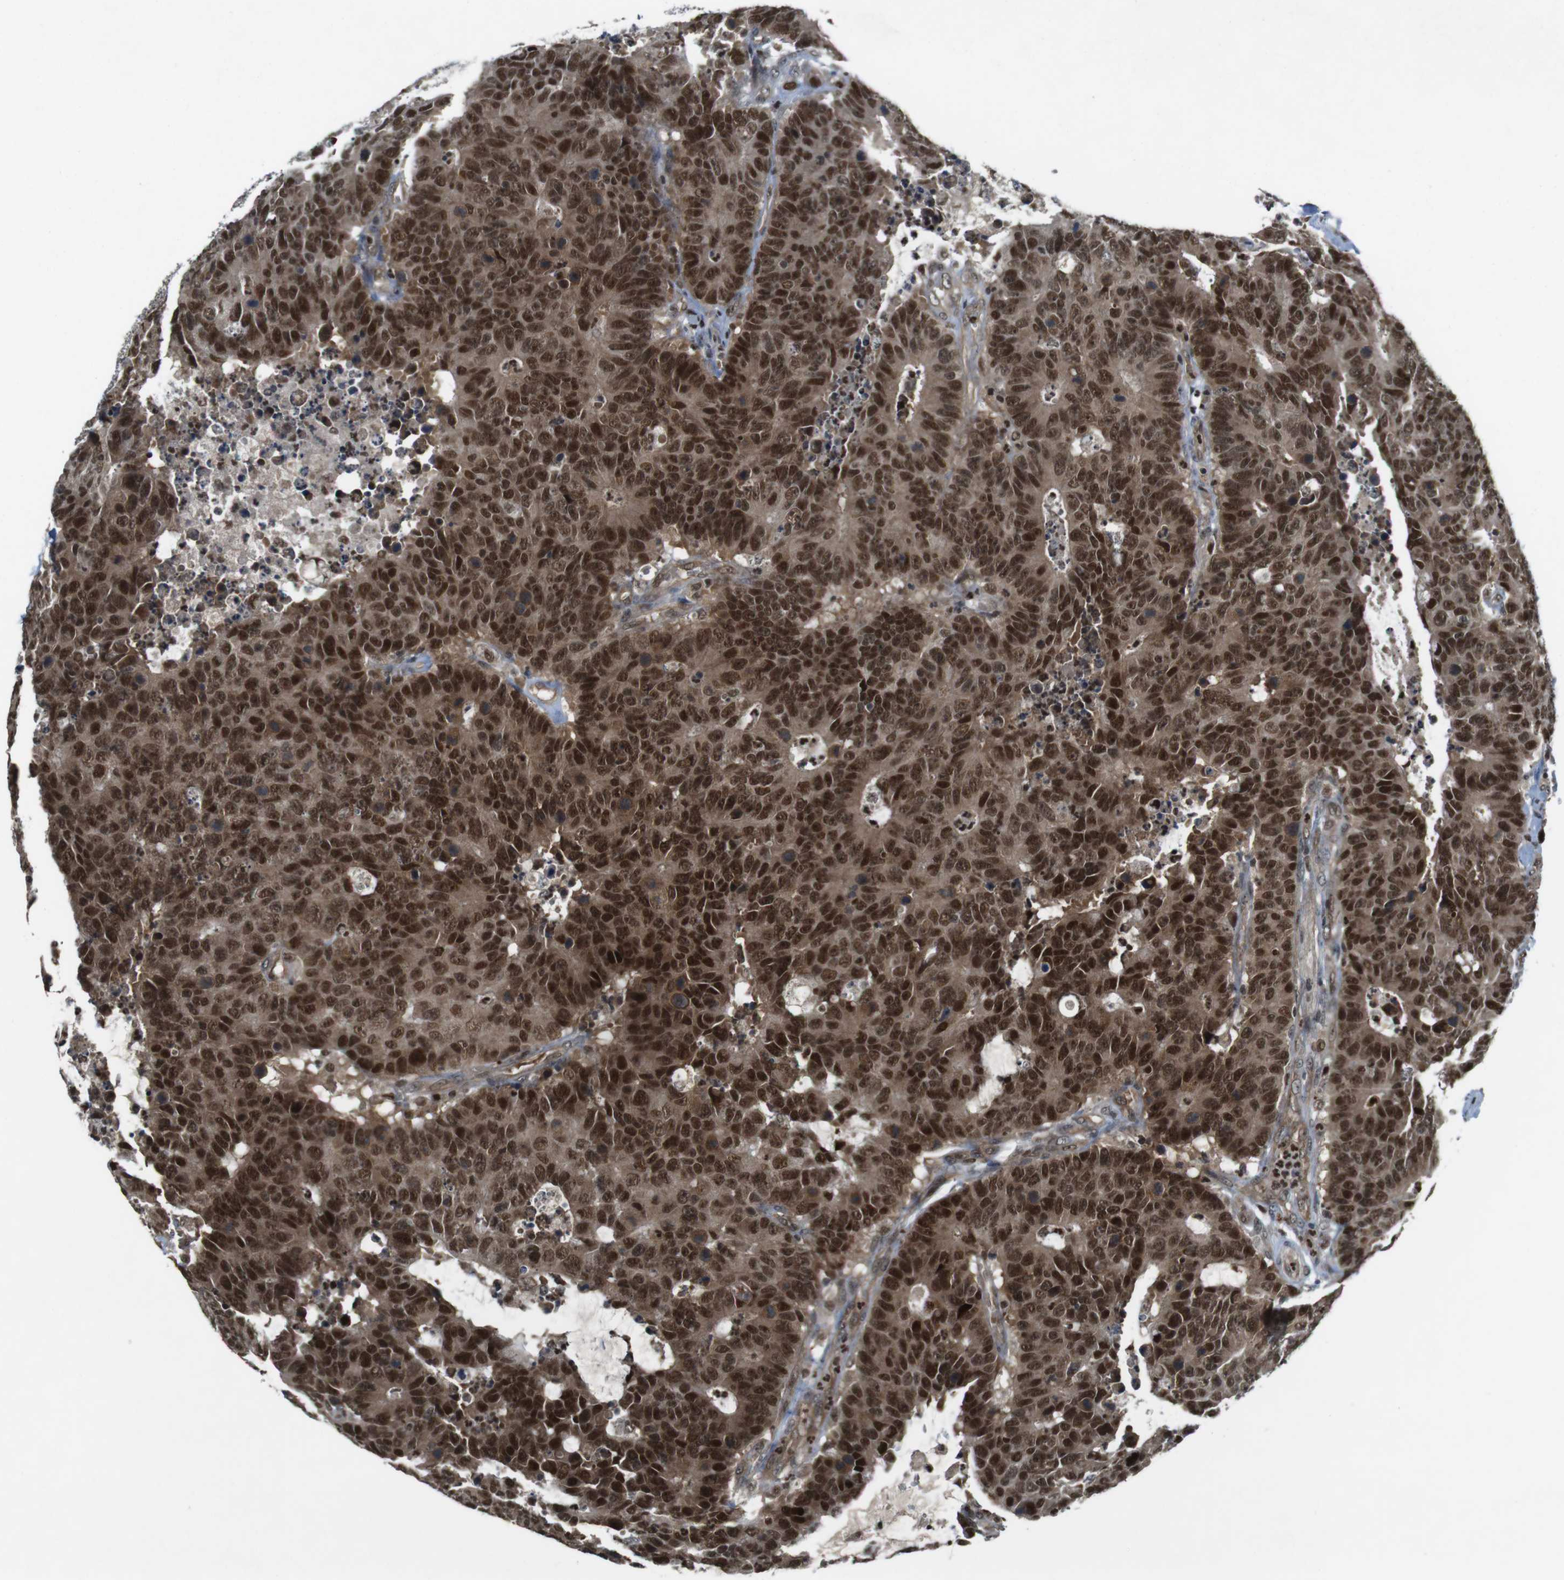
{"staining": {"intensity": "strong", "quantity": ">75%", "location": "cytoplasmic/membranous,nuclear"}, "tissue": "colorectal cancer", "cell_type": "Tumor cells", "image_type": "cancer", "snomed": [{"axis": "morphology", "description": "Adenocarcinoma, NOS"}, {"axis": "topography", "description": "Colon"}], "caption": "Immunohistochemistry (DAB (3,3'-diaminobenzidine)) staining of adenocarcinoma (colorectal) demonstrates strong cytoplasmic/membranous and nuclear protein staining in approximately >75% of tumor cells. The staining was performed using DAB (3,3'-diaminobenzidine), with brown indicating positive protein expression. Nuclei are stained blue with hematoxylin.", "gene": "MAPKAPK5", "patient": {"sex": "female", "age": 86}}